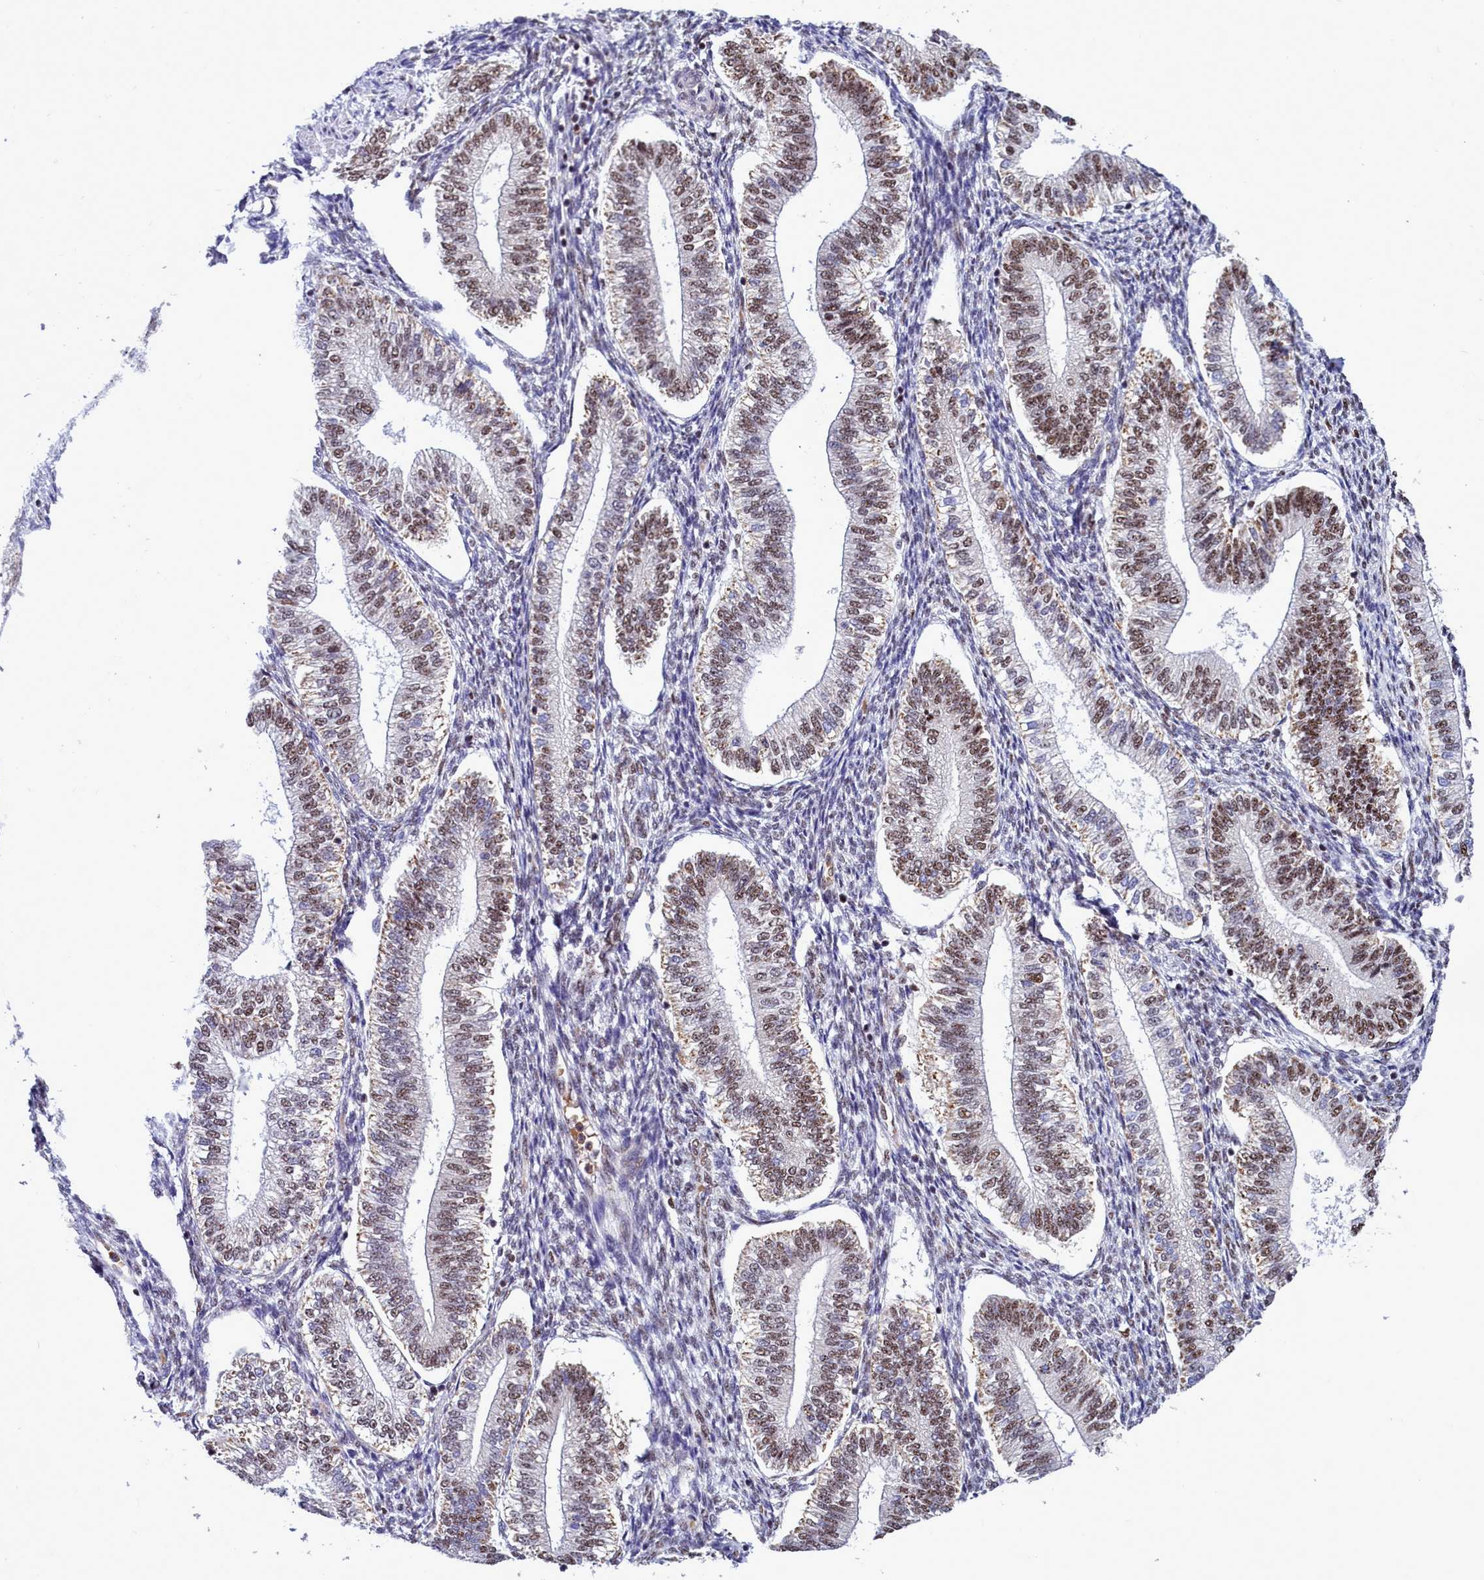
{"staining": {"intensity": "weak", "quantity": "25%-75%", "location": "nuclear"}, "tissue": "endometrium", "cell_type": "Cells in endometrial stroma", "image_type": "normal", "snomed": [{"axis": "morphology", "description": "Normal tissue, NOS"}, {"axis": "topography", "description": "Endometrium"}], "caption": "Cells in endometrial stroma reveal weak nuclear staining in approximately 25%-75% of cells in benign endometrium. (brown staining indicates protein expression, while blue staining denotes nuclei).", "gene": "POM121L2", "patient": {"sex": "female", "age": 25}}